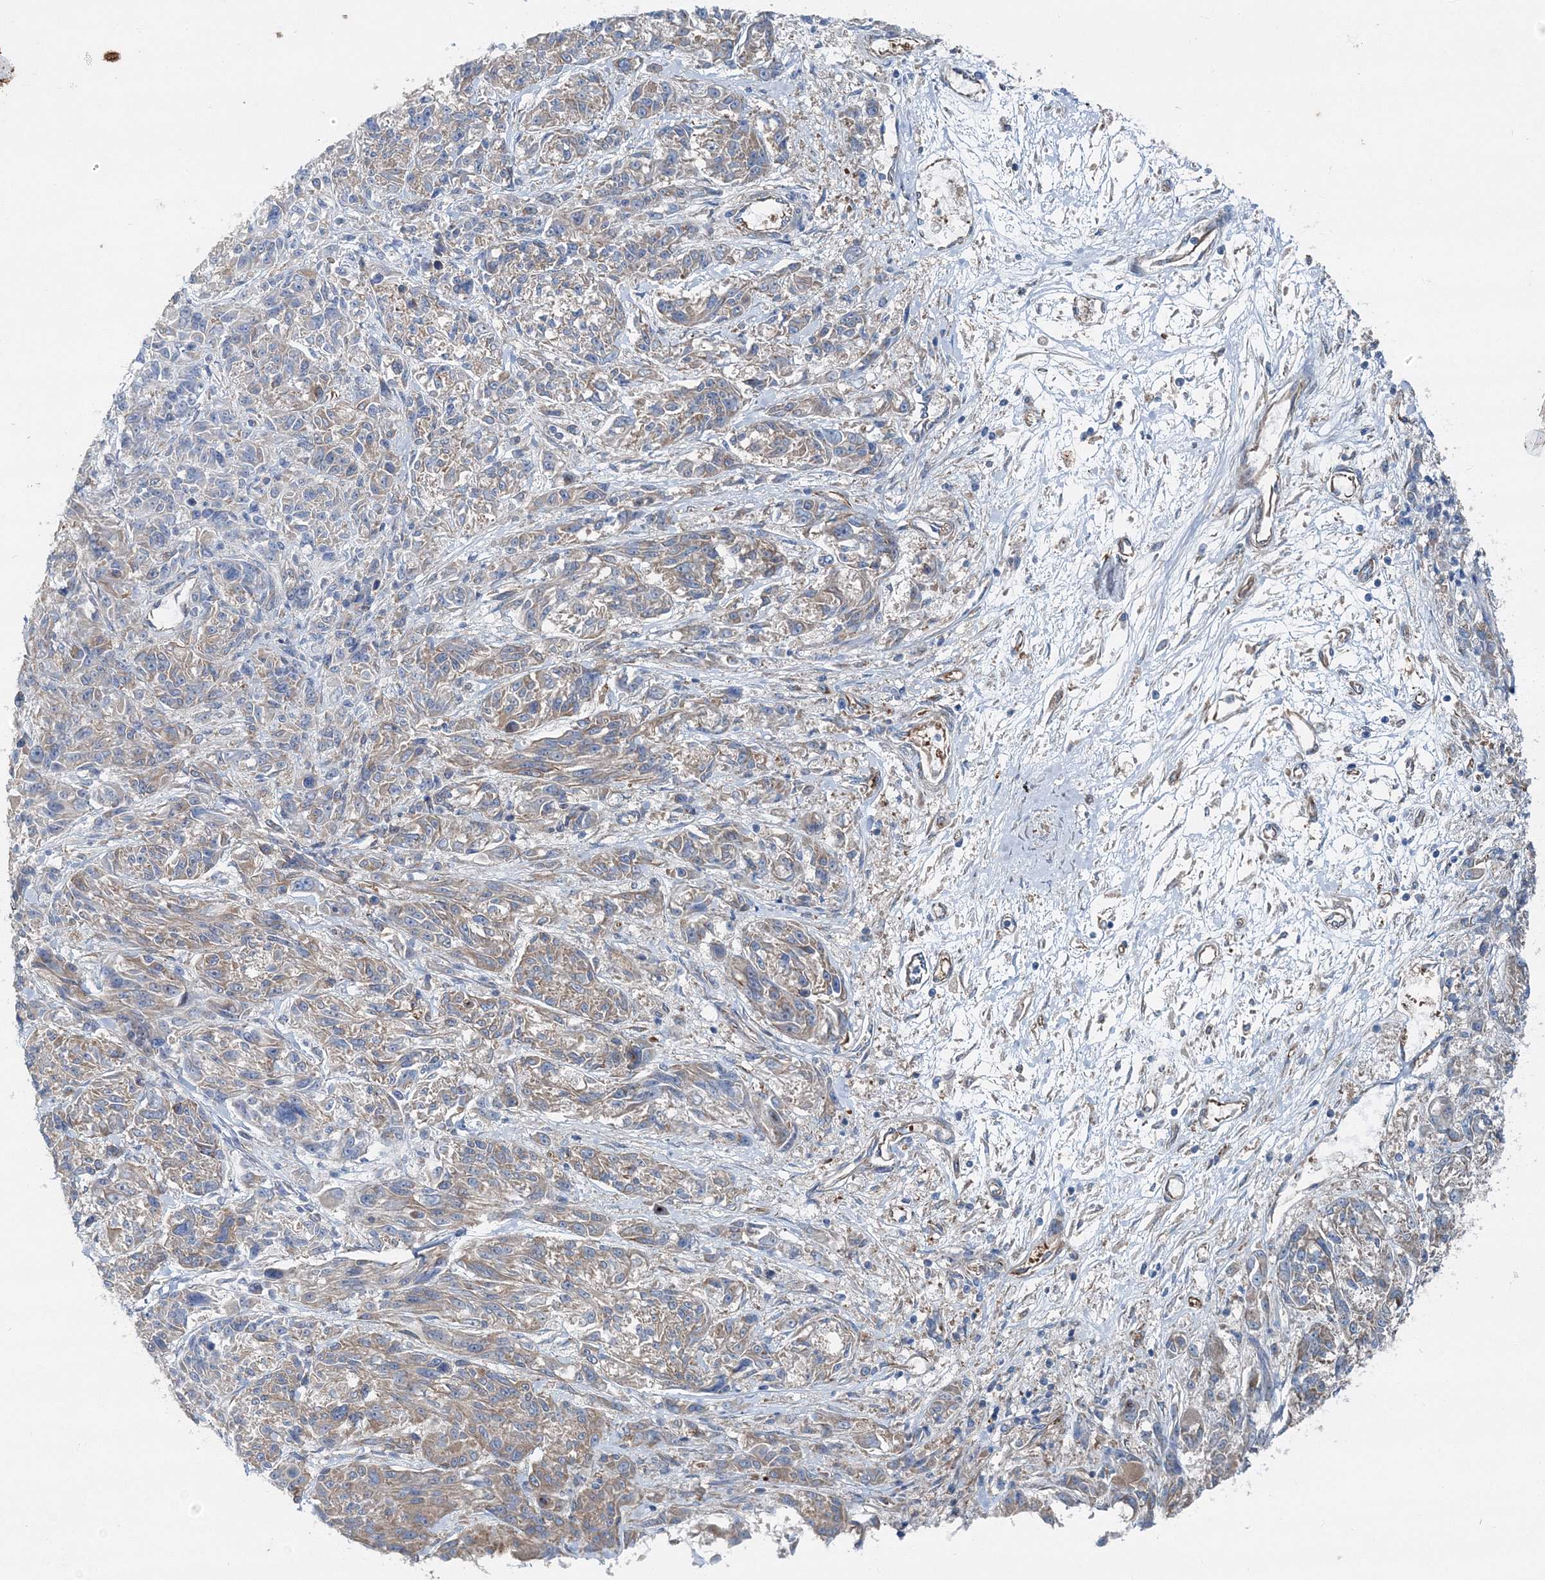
{"staining": {"intensity": "weak", "quantity": ">75%", "location": "cytoplasmic/membranous"}, "tissue": "melanoma", "cell_type": "Tumor cells", "image_type": "cancer", "snomed": [{"axis": "morphology", "description": "Malignant melanoma, NOS"}, {"axis": "topography", "description": "Skin"}], "caption": "Tumor cells show low levels of weak cytoplasmic/membranous staining in approximately >75% of cells in malignant melanoma.", "gene": "MPHOSPH9", "patient": {"sex": "male", "age": 53}}